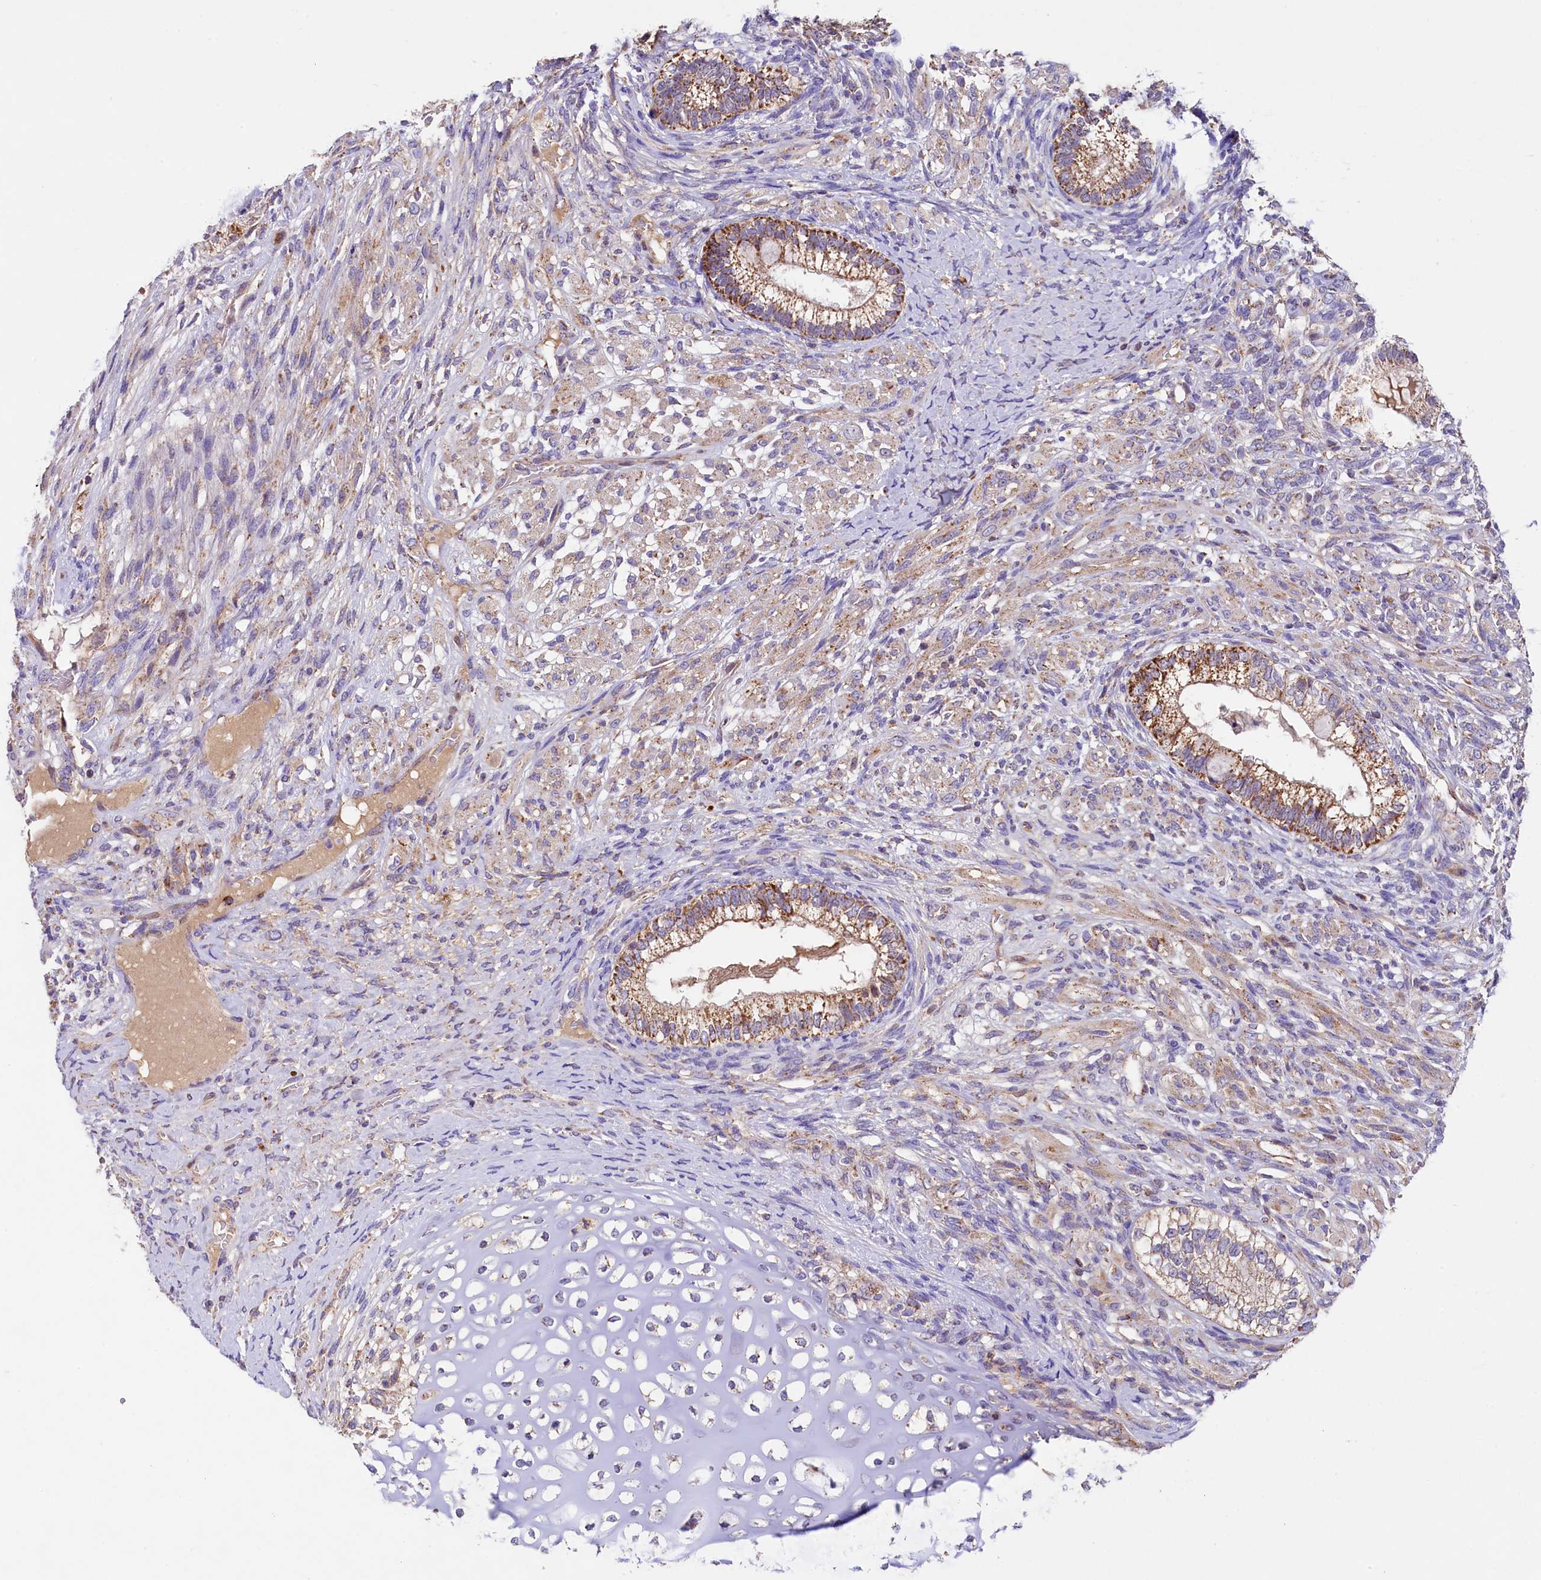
{"staining": {"intensity": "moderate", "quantity": "25%-75%", "location": "cytoplasmic/membranous"}, "tissue": "testis cancer", "cell_type": "Tumor cells", "image_type": "cancer", "snomed": [{"axis": "morphology", "description": "Seminoma, NOS"}, {"axis": "morphology", "description": "Carcinoma, Embryonal, NOS"}, {"axis": "topography", "description": "Testis"}], "caption": "Immunohistochemistry (IHC) micrograph of human testis cancer (seminoma) stained for a protein (brown), which displays medium levels of moderate cytoplasmic/membranous positivity in about 25%-75% of tumor cells.", "gene": "PMPCB", "patient": {"sex": "male", "age": 28}}